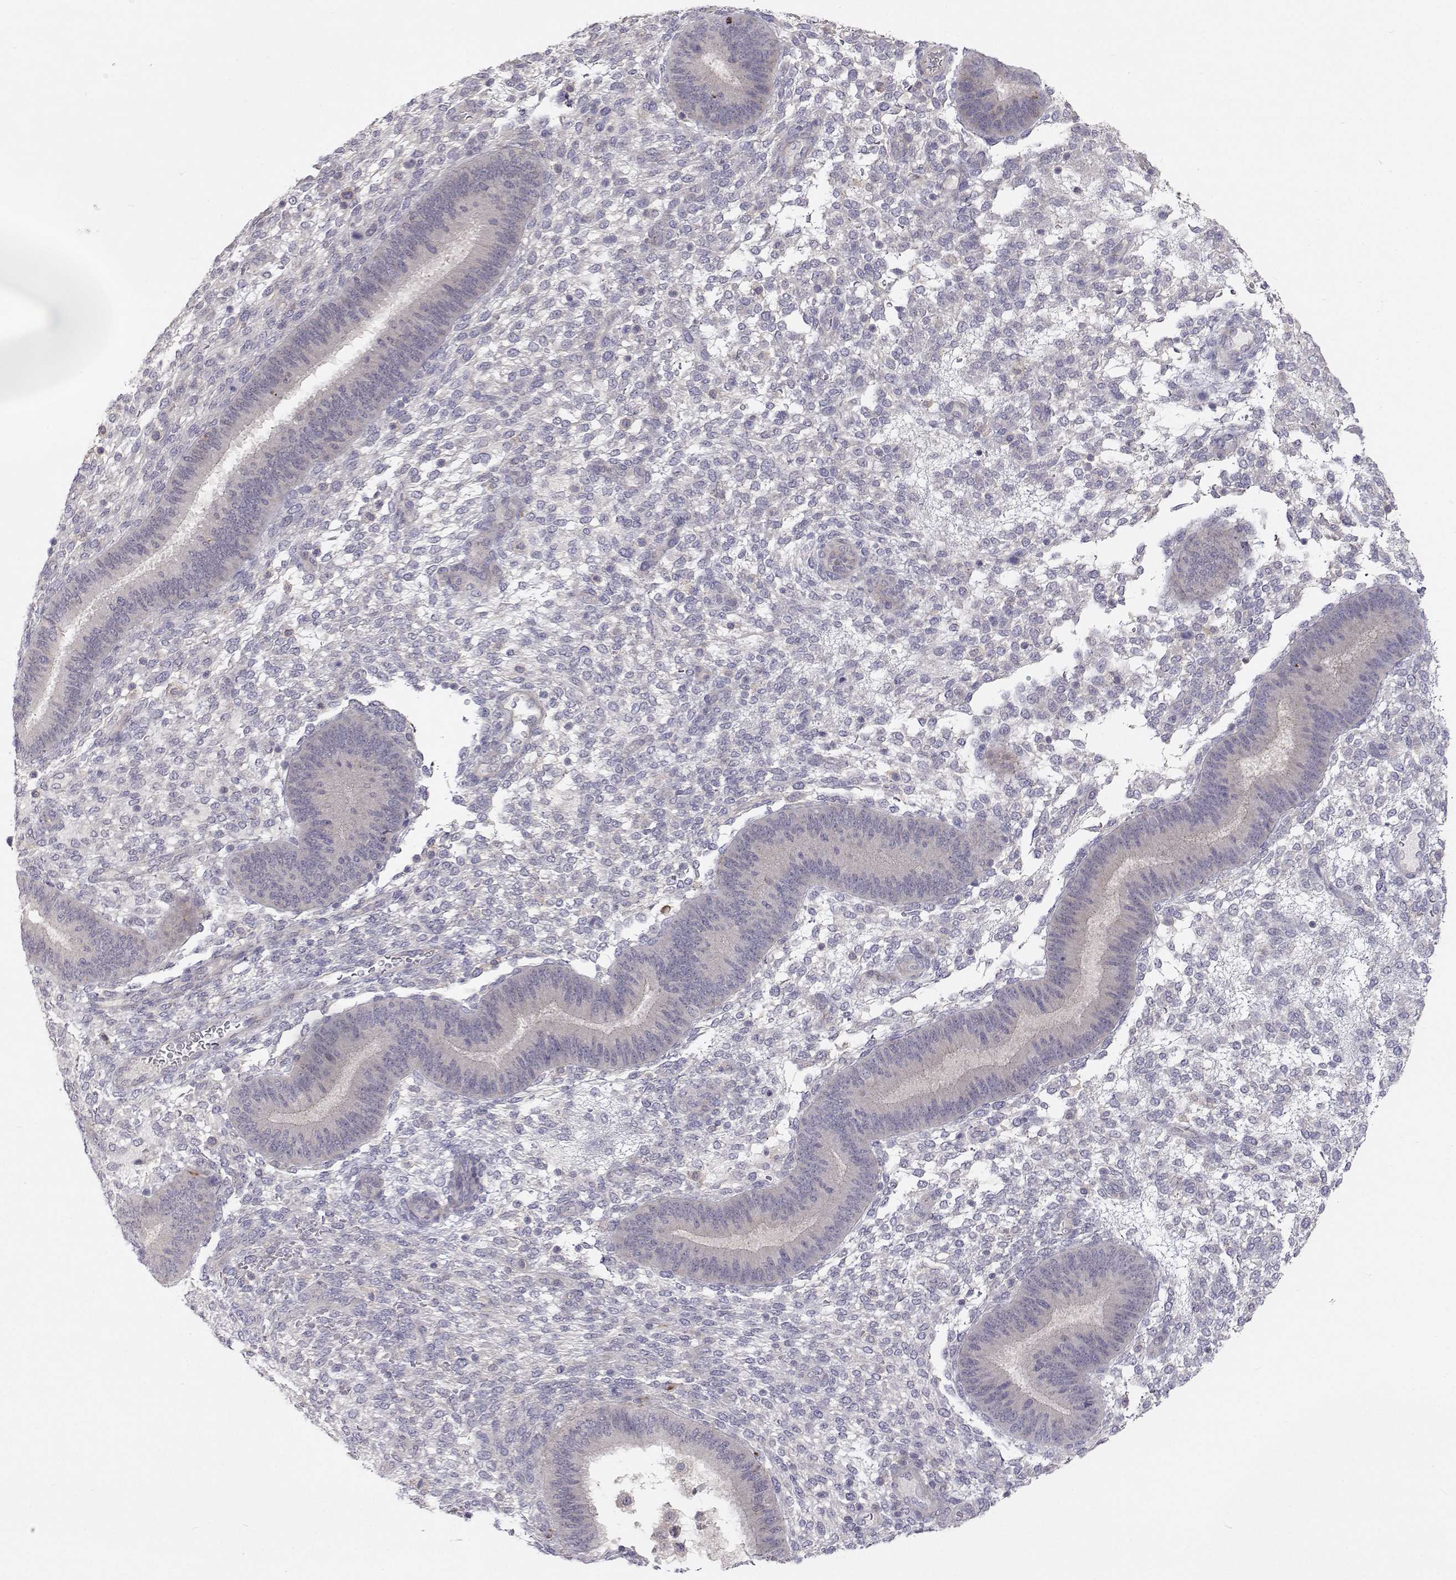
{"staining": {"intensity": "negative", "quantity": "none", "location": "none"}, "tissue": "endometrium", "cell_type": "Cells in endometrial stroma", "image_type": "normal", "snomed": [{"axis": "morphology", "description": "Normal tissue, NOS"}, {"axis": "topography", "description": "Endometrium"}], "caption": "Human endometrium stained for a protein using IHC exhibits no positivity in cells in endometrial stroma.", "gene": "MYPN", "patient": {"sex": "female", "age": 39}}